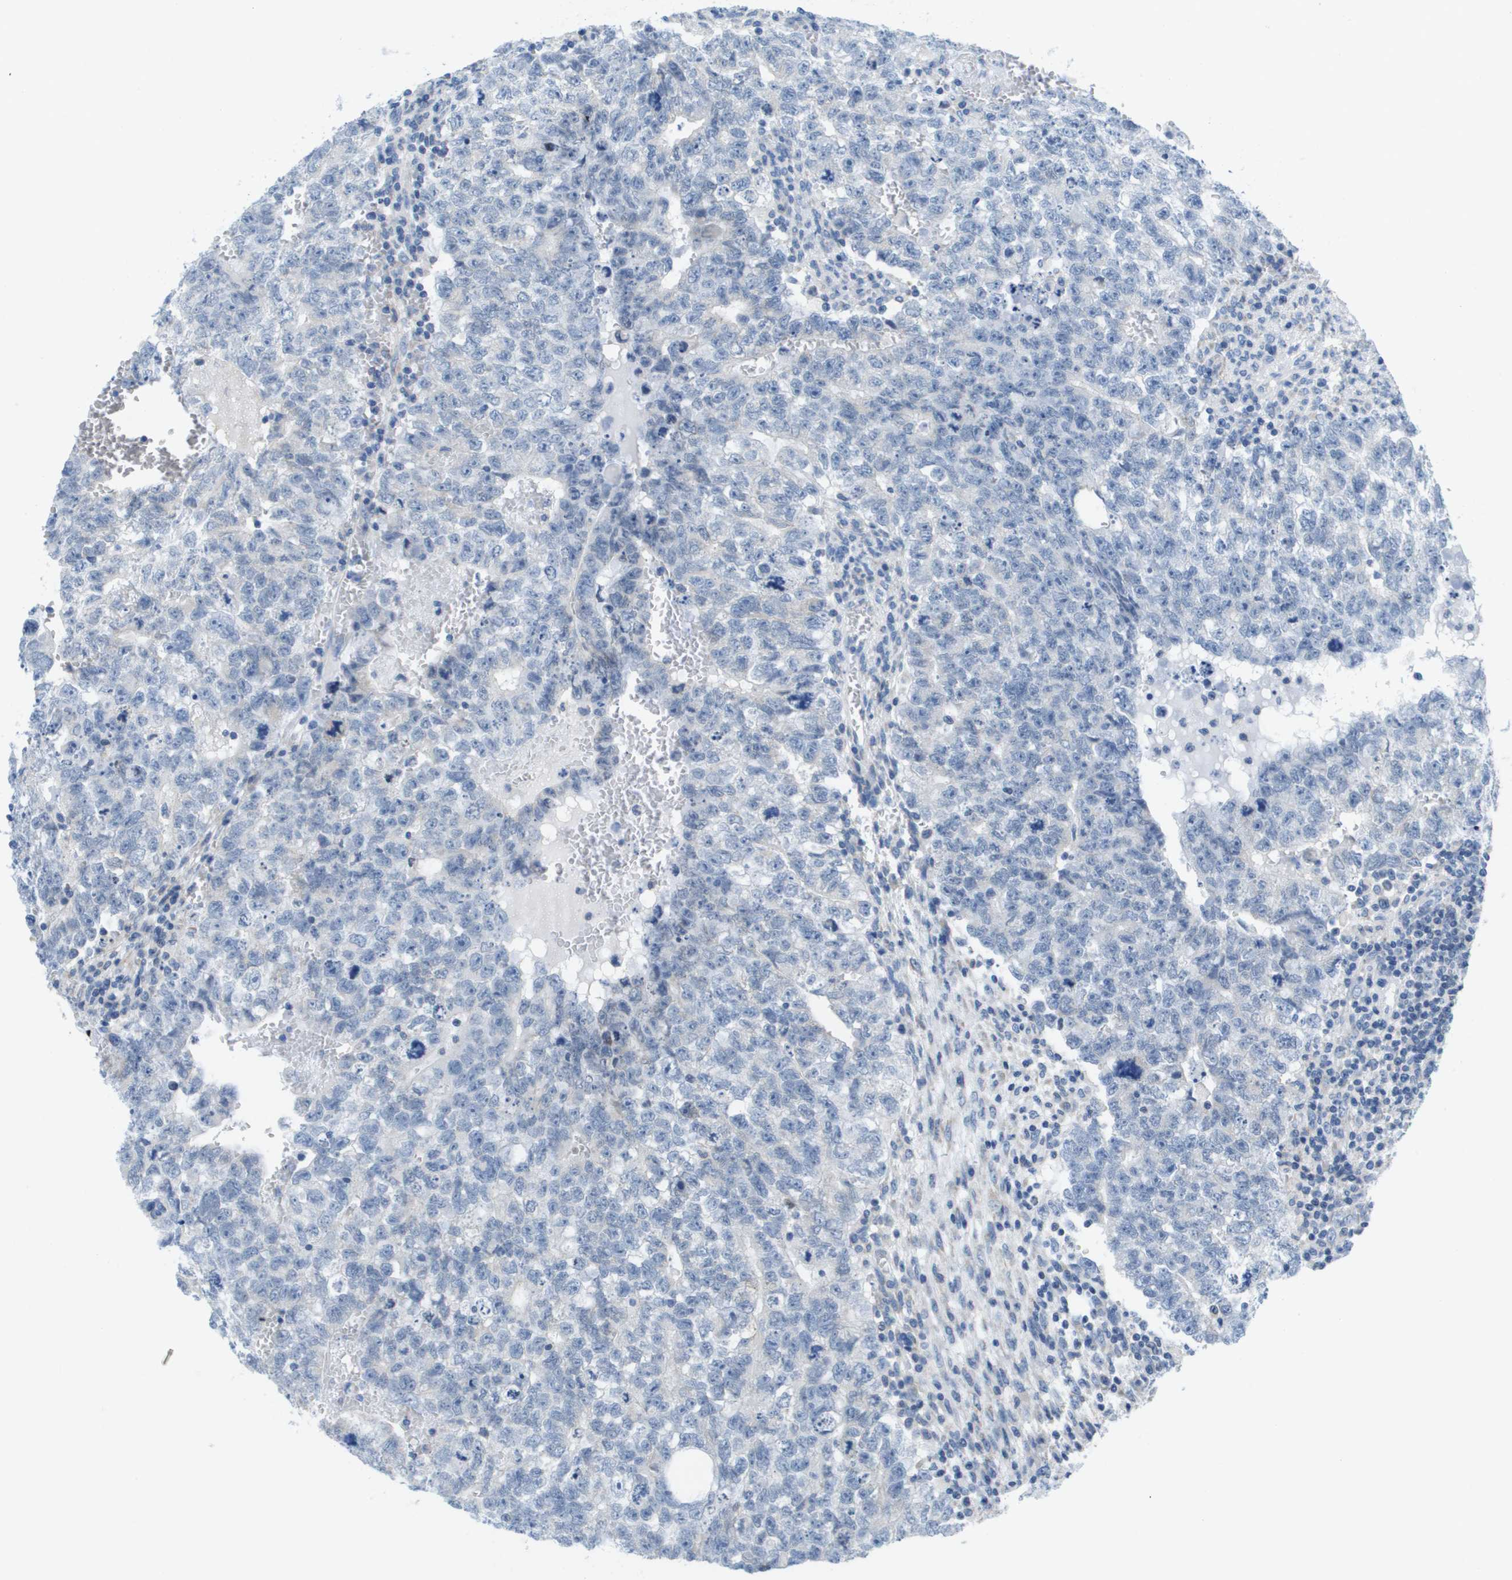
{"staining": {"intensity": "negative", "quantity": "none", "location": "none"}, "tissue": "testis cancer", "cell_type": "Tumor cells", "image_type": "cancer", "snomed": [{"axis": "morphology", "description": "Seminoma, NOS"}, {"axis": "morphology", "description": "Carcinoma, Embryonal, NOS"}, {"axis": "topography", "description": "Testis"}], "caption": "Tumor cells show no significant positivity in testis seminoma.", "gene": "PTDSS1", "patient": {"sex": "male", "age": 38}}